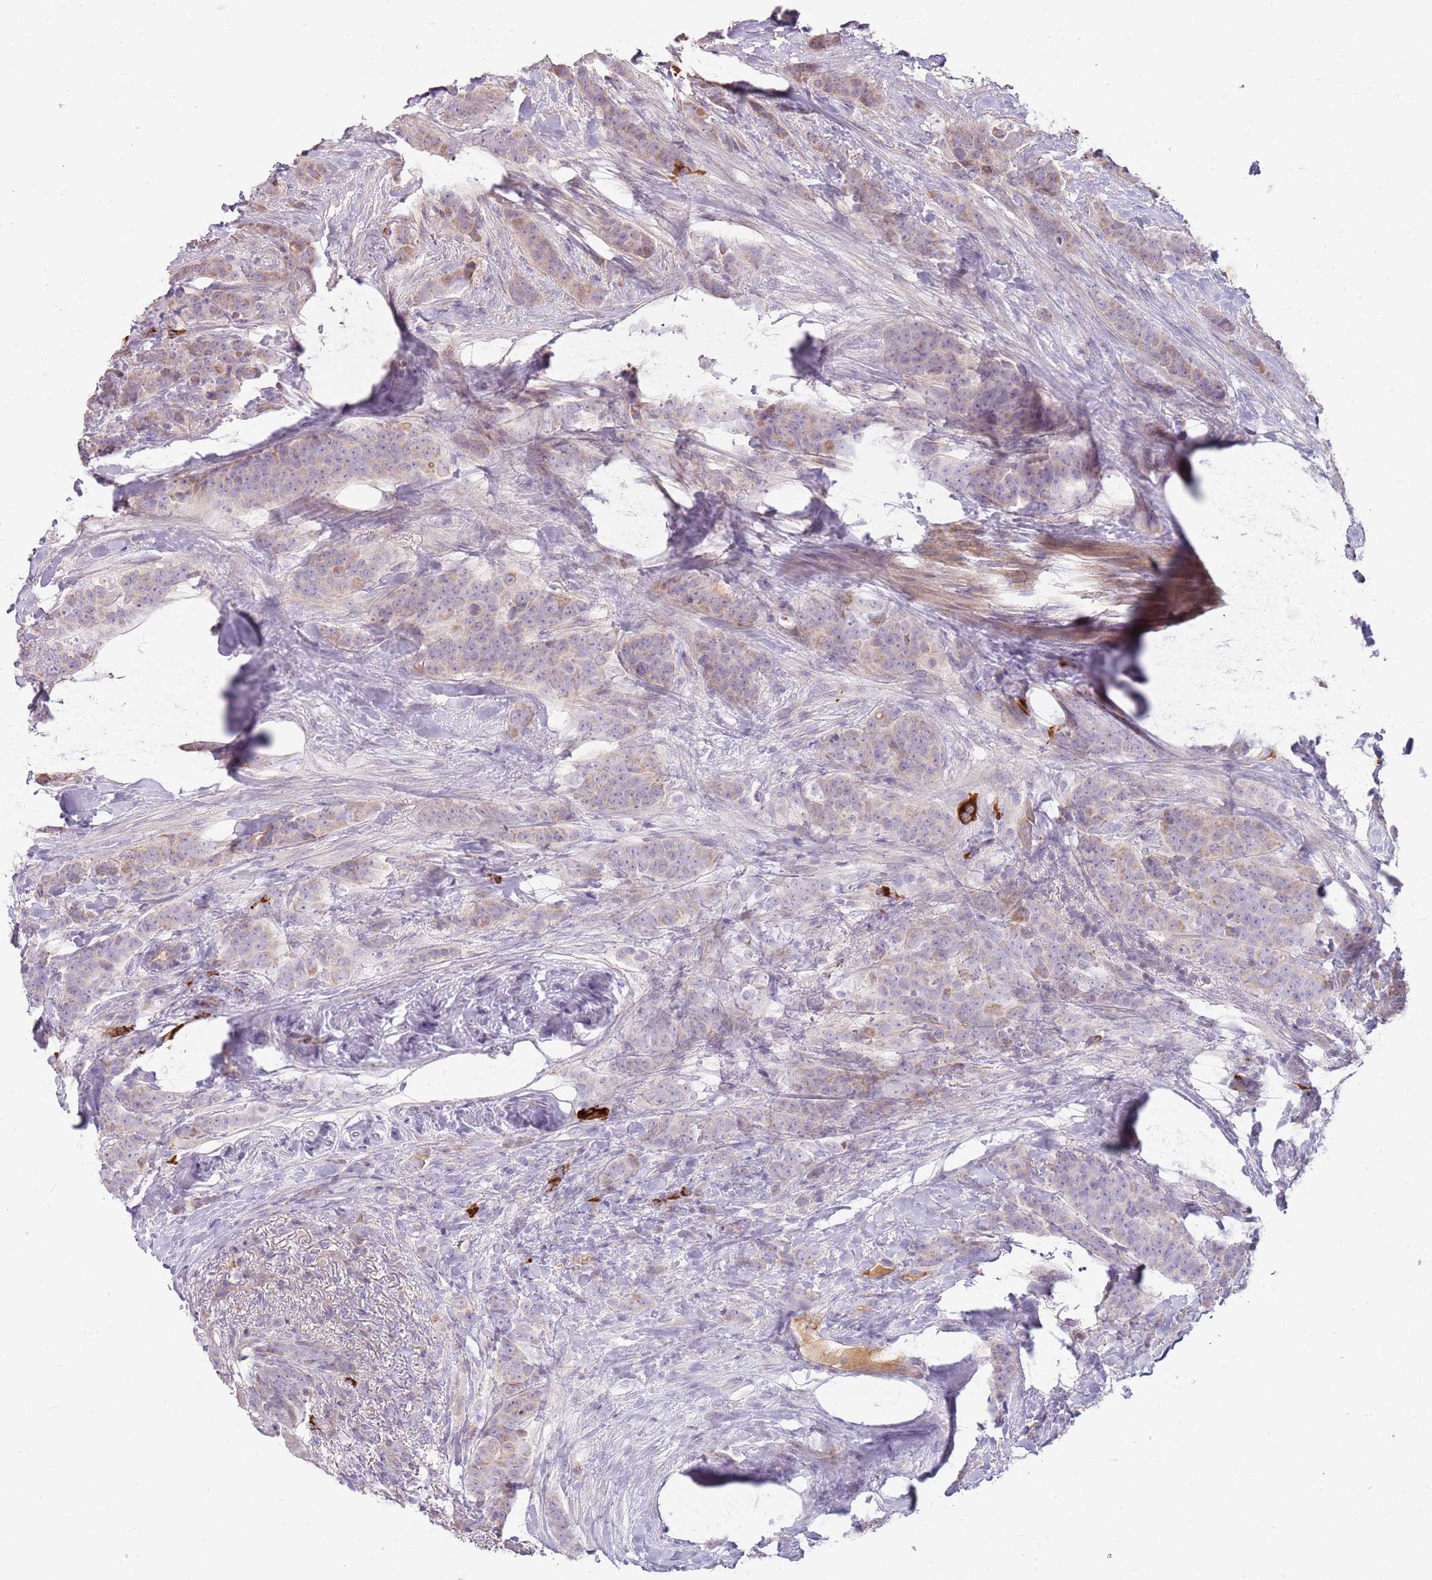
{"staining": {"intensity": "weak", "quantity": "<25%", "location": "cytoplasmic/membranous"}, "tissue": "breast cancer", "cell_type": "Tumor cells", "image_type": "cancer", "snomed": [{"axis": "morphology", "description": "Duct carcinoma"}, {"axis": "topography", "description": "Breast"}], "caption": "This histopathology image is of breast intraductal carcinoma stained with IHC to label a protein in brown with the nuclei are counter-stained blue. There is no expression in tumor cells.", "gene": "MCUB", "patient": {"sex": "female", "age": 40}}